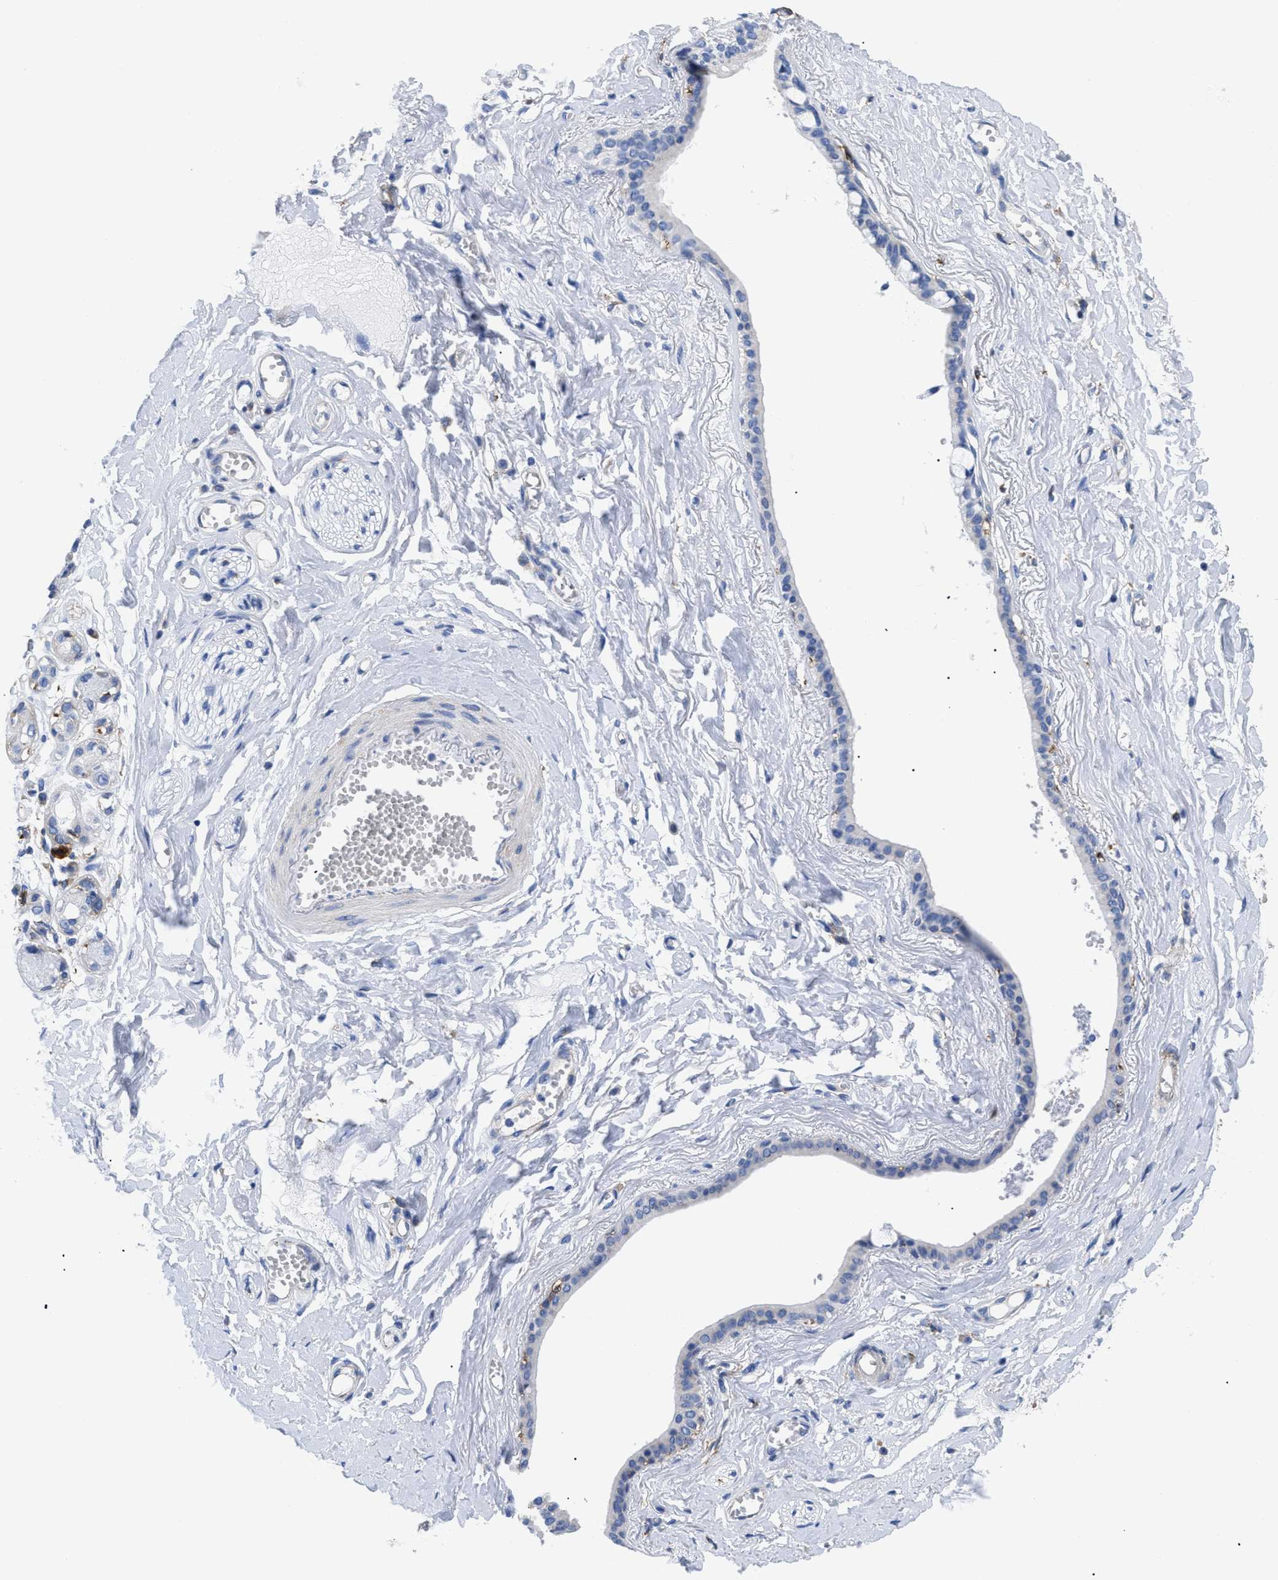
{"staining": {"intensity": "negative", "quantity": "none", "location": "none"}, "tissue": "adipose tissue", "cell_type": "Adipocytes", "image_type": "normal", "snomed": [{"axis": "morphology", "description": "Normal tissue, NOS"}, {"axis": "morphology", "description": "Inflammation, NOS"}, {"axis": "topography", "description": "Salivary gland"}, {"axis": "topography", "description": "Peripheral nerve tissue"}], "caption": "Human adipose tissue stained for a protein using immunohistochemistry exhibits no positivity in adipocytes.", "gene": "HLA", "patient": {"sex": "female", "age": 75}}